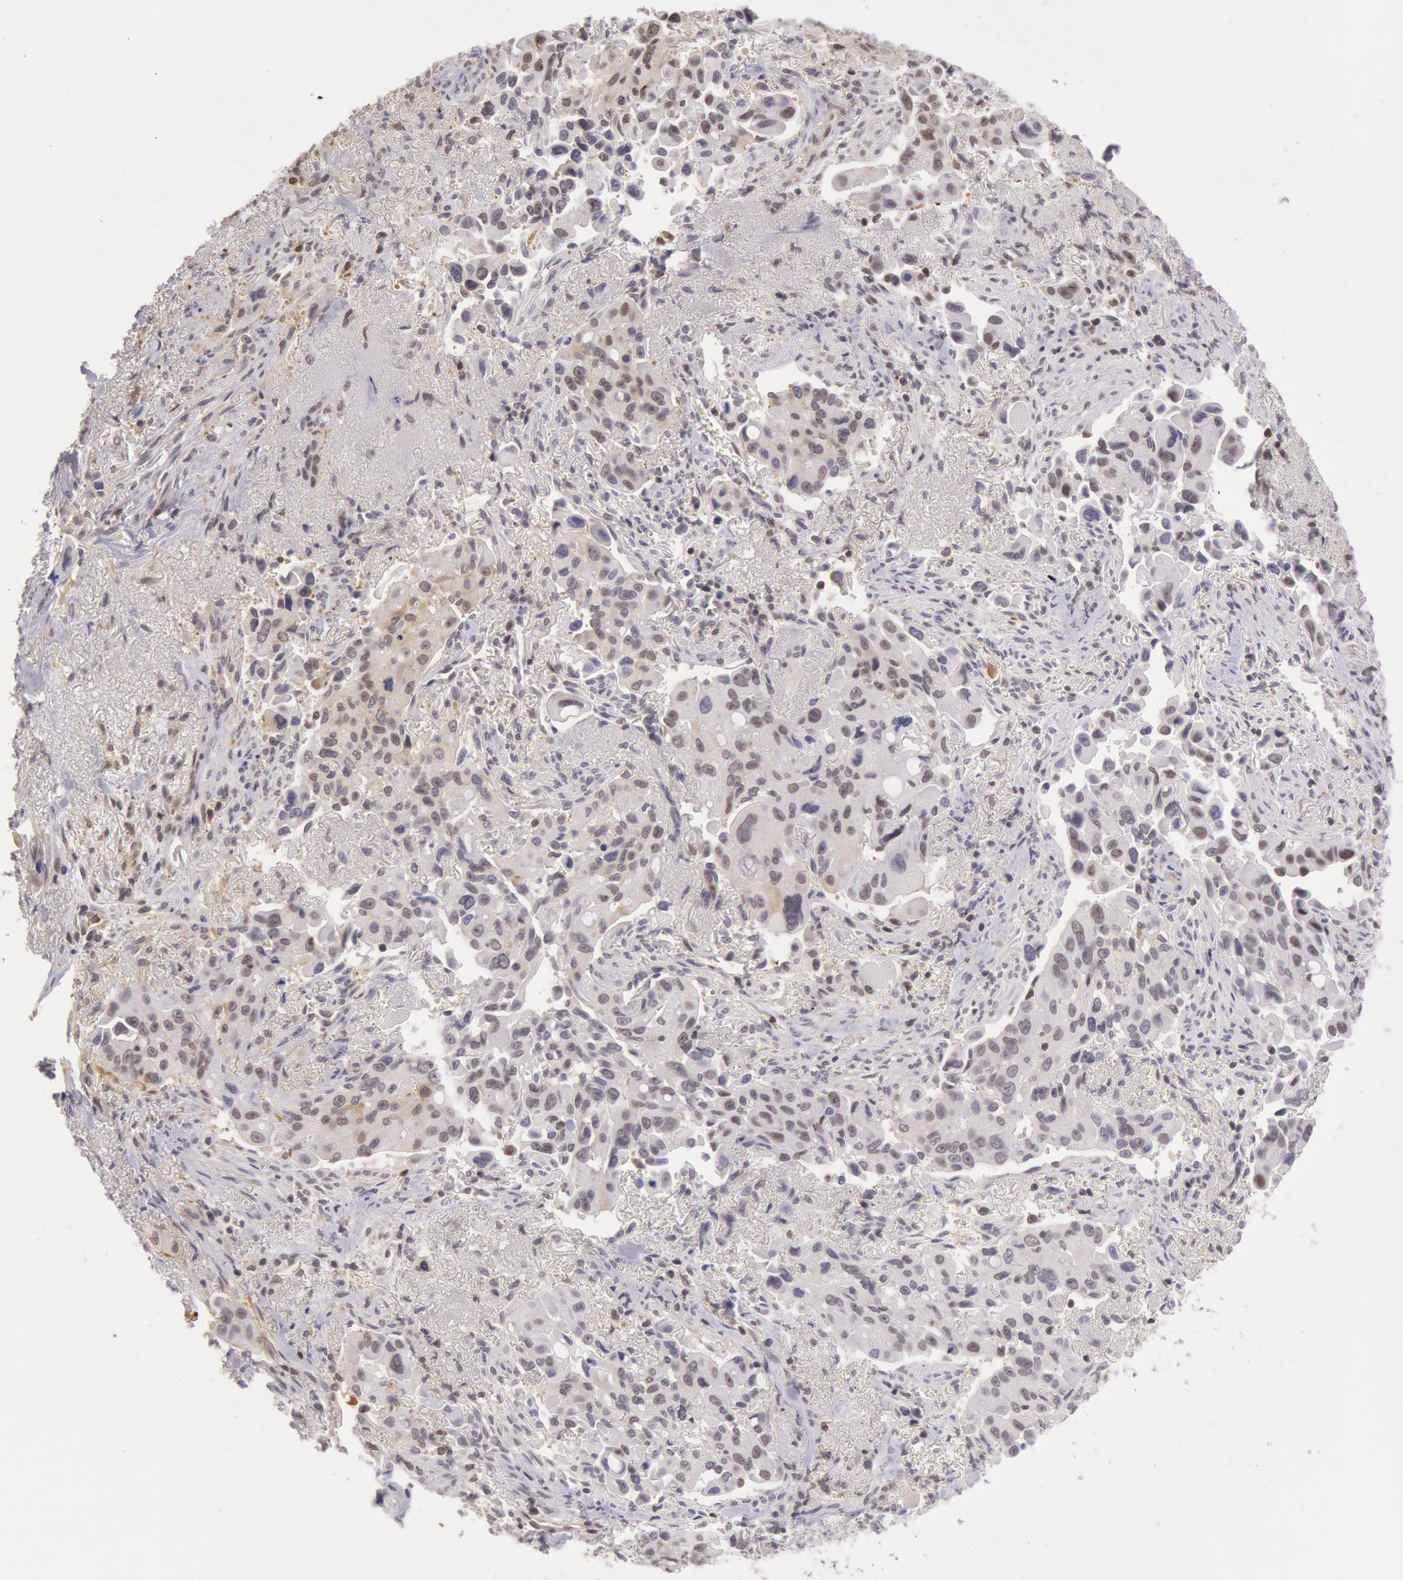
{"staining": {"intensity": "weak", "quantity": "25%-75%", "location": "cytoplasmic/membranous,nuclear"}, "tissue": "lung cancer", "cell_type": "Tumor cells", "image_type": "cancer", "snomed": [{"axis": "morphology", "description": "Adenocarcinoma, NOS"}, {"axis": "topography", "description": "Lung"}], "caption": "This micrograph demonstrates immunohistochemistry staining of human adenocarcinoma (lung), with low weak cytoplasmic/membranous and nuclear expression in about 25%-75% of tumor cells.", "gene": "HIF1A", "patient": {"sex": "male", "age": 68}}